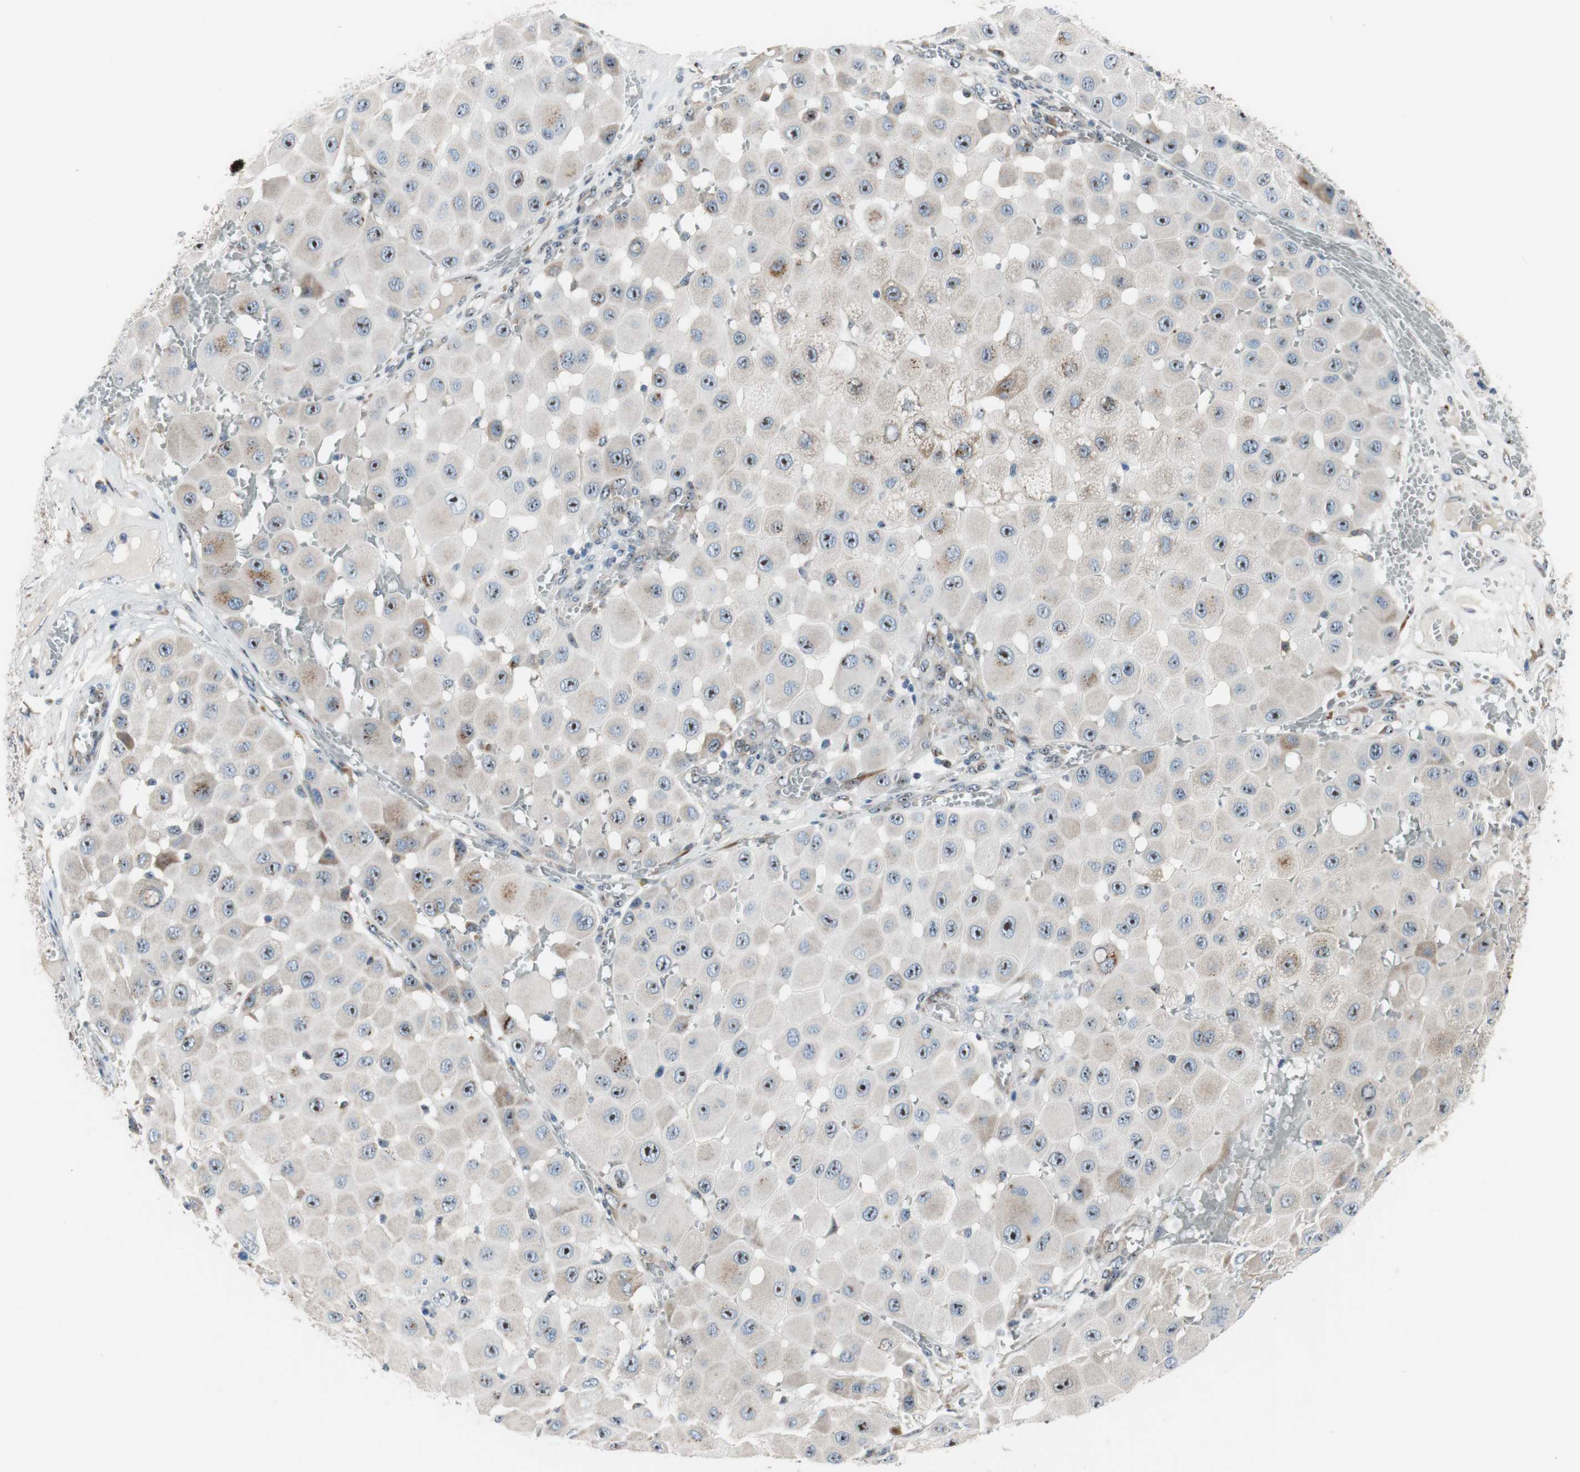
{"staining": {"intensity": "weak", "quantity": ">75%", "location": "cytoplasmic/membranous"}, "tissue": "melanoma", "cell_type": "Tumor cells", "image_type": "cancer", "snomed": [{"axis": "morphology", "description": "Malignant melanoma, NOS"}, {"axis": "topography", "description": "Skin"}], "caption": "Brown immunohistochemical staining in human malignant melanoma demonstrates weak cytoplasmic/membranous expression in approximately >75% of tumor cells.", "gene": "TMED7", "patient": {"sex": "female", "age": 81}}